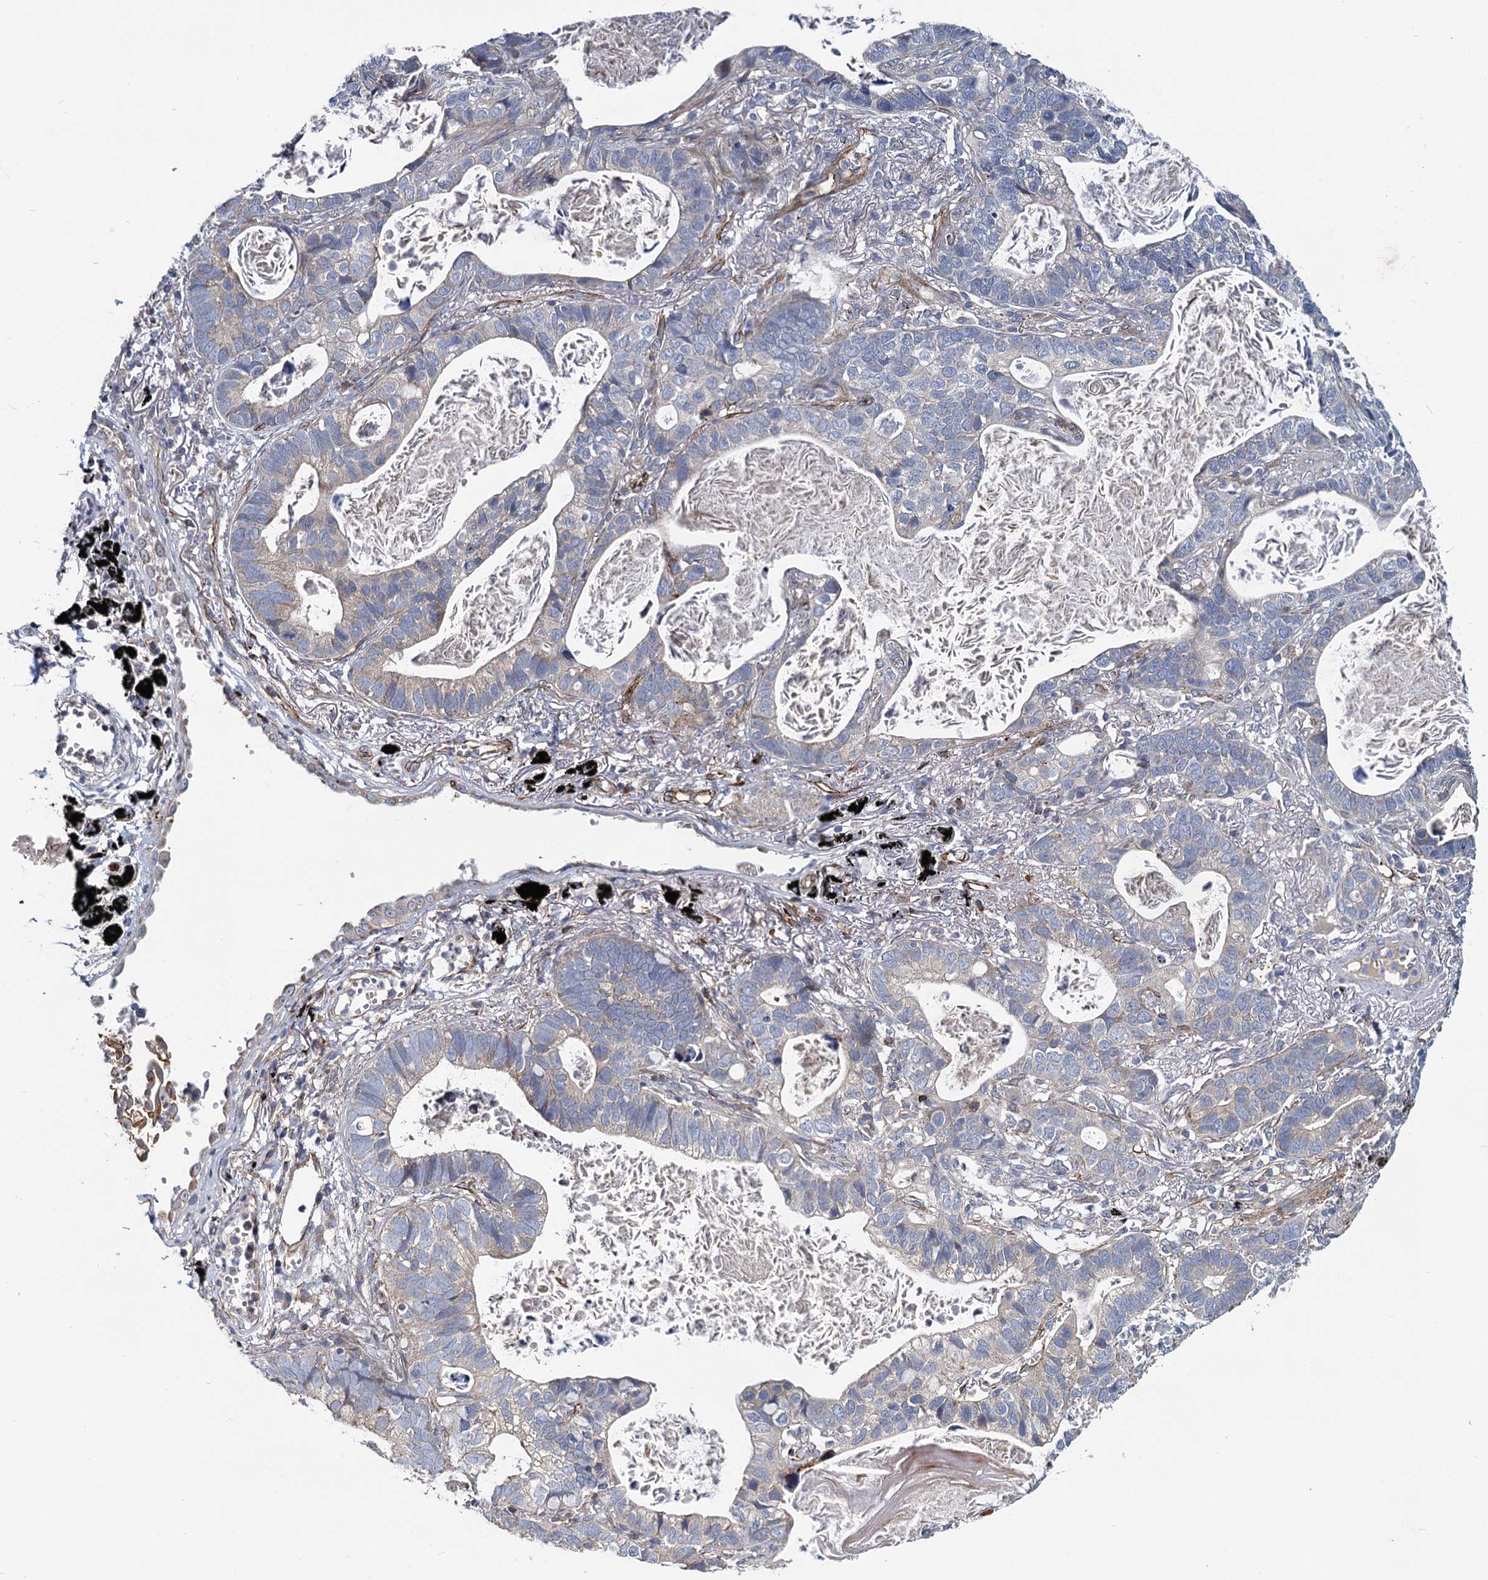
{"staining": {"intensity": "weak", "quantity": "<25%", "location": "cytoplasmic/membranous"}, "tissue": "lung cancer", "cell_type": "Tumor cells", "image_type": "cancer", "snomed": [{"axis": "morphology", "description": "Adenocarcinoma, NOS"}, {"axis": "topography", "description": "Lung"}], "caption": "Lung cancer stained for a protein using IHC shows no staining tumor cells.", "gene": "DCUN1D2", "patient": {"sex": "male", "age": 67}}